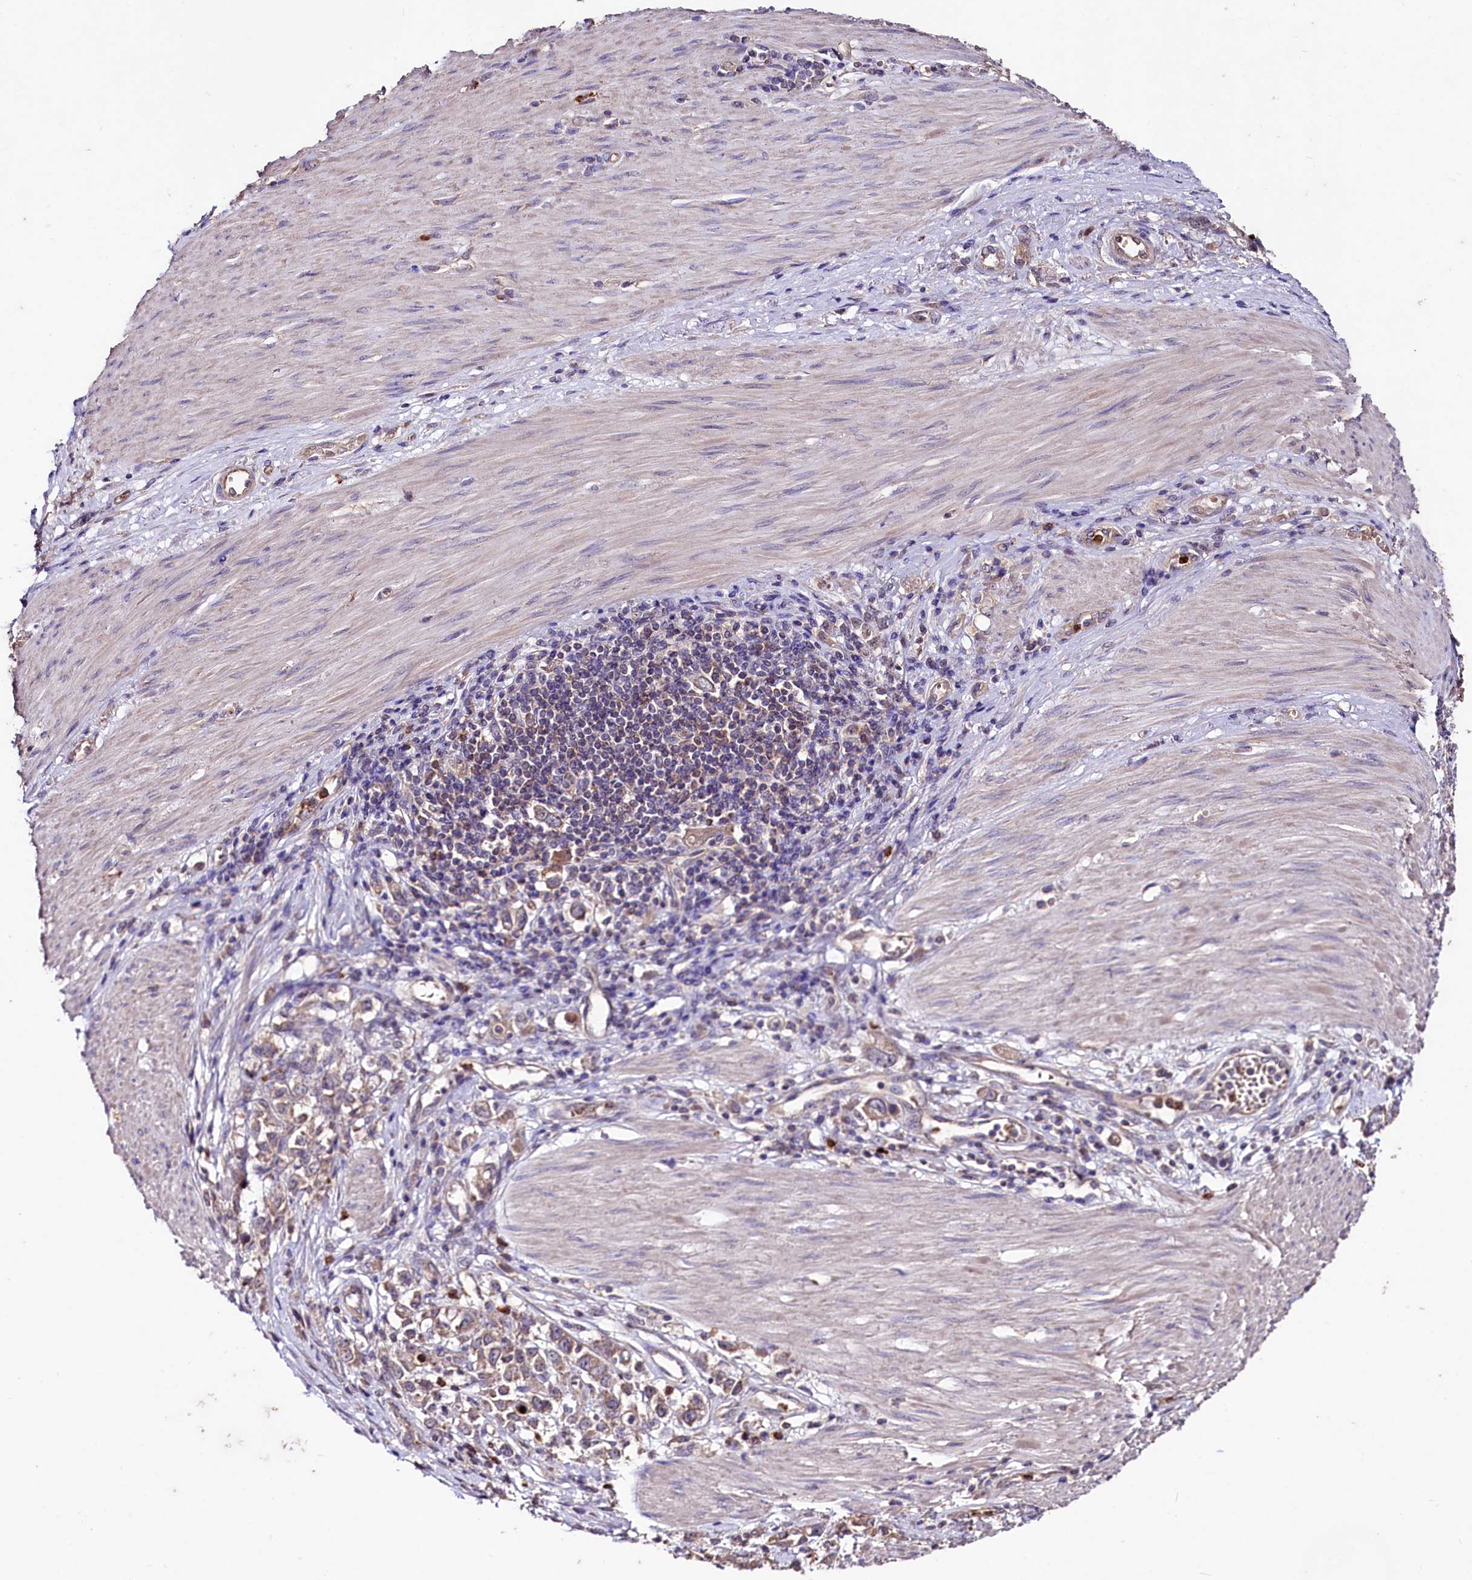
{"staining": {"intensity": "weak", "quantity": ">75%", "location": "cytoplasmic/membranous"}, "tissue": "stomach cancer", "cell_type": "Tumor cells", "image_type": "cancer", "snomed": [{"axis": "morphology", "description": "Adenocarcinoma, NOS"}, {"axis": "topography", "description": "Stomach"}], "caption": "The immunohistochemical stain shows weak cytoplasmic/membranous expression in tumor cells of adenocarcinoma (stomach) tissue. (DAB = brown stain, brightfield microscopy at high magnification).", "gene": "KLRB1", "patient": {"sex": "female", "age": 76}}